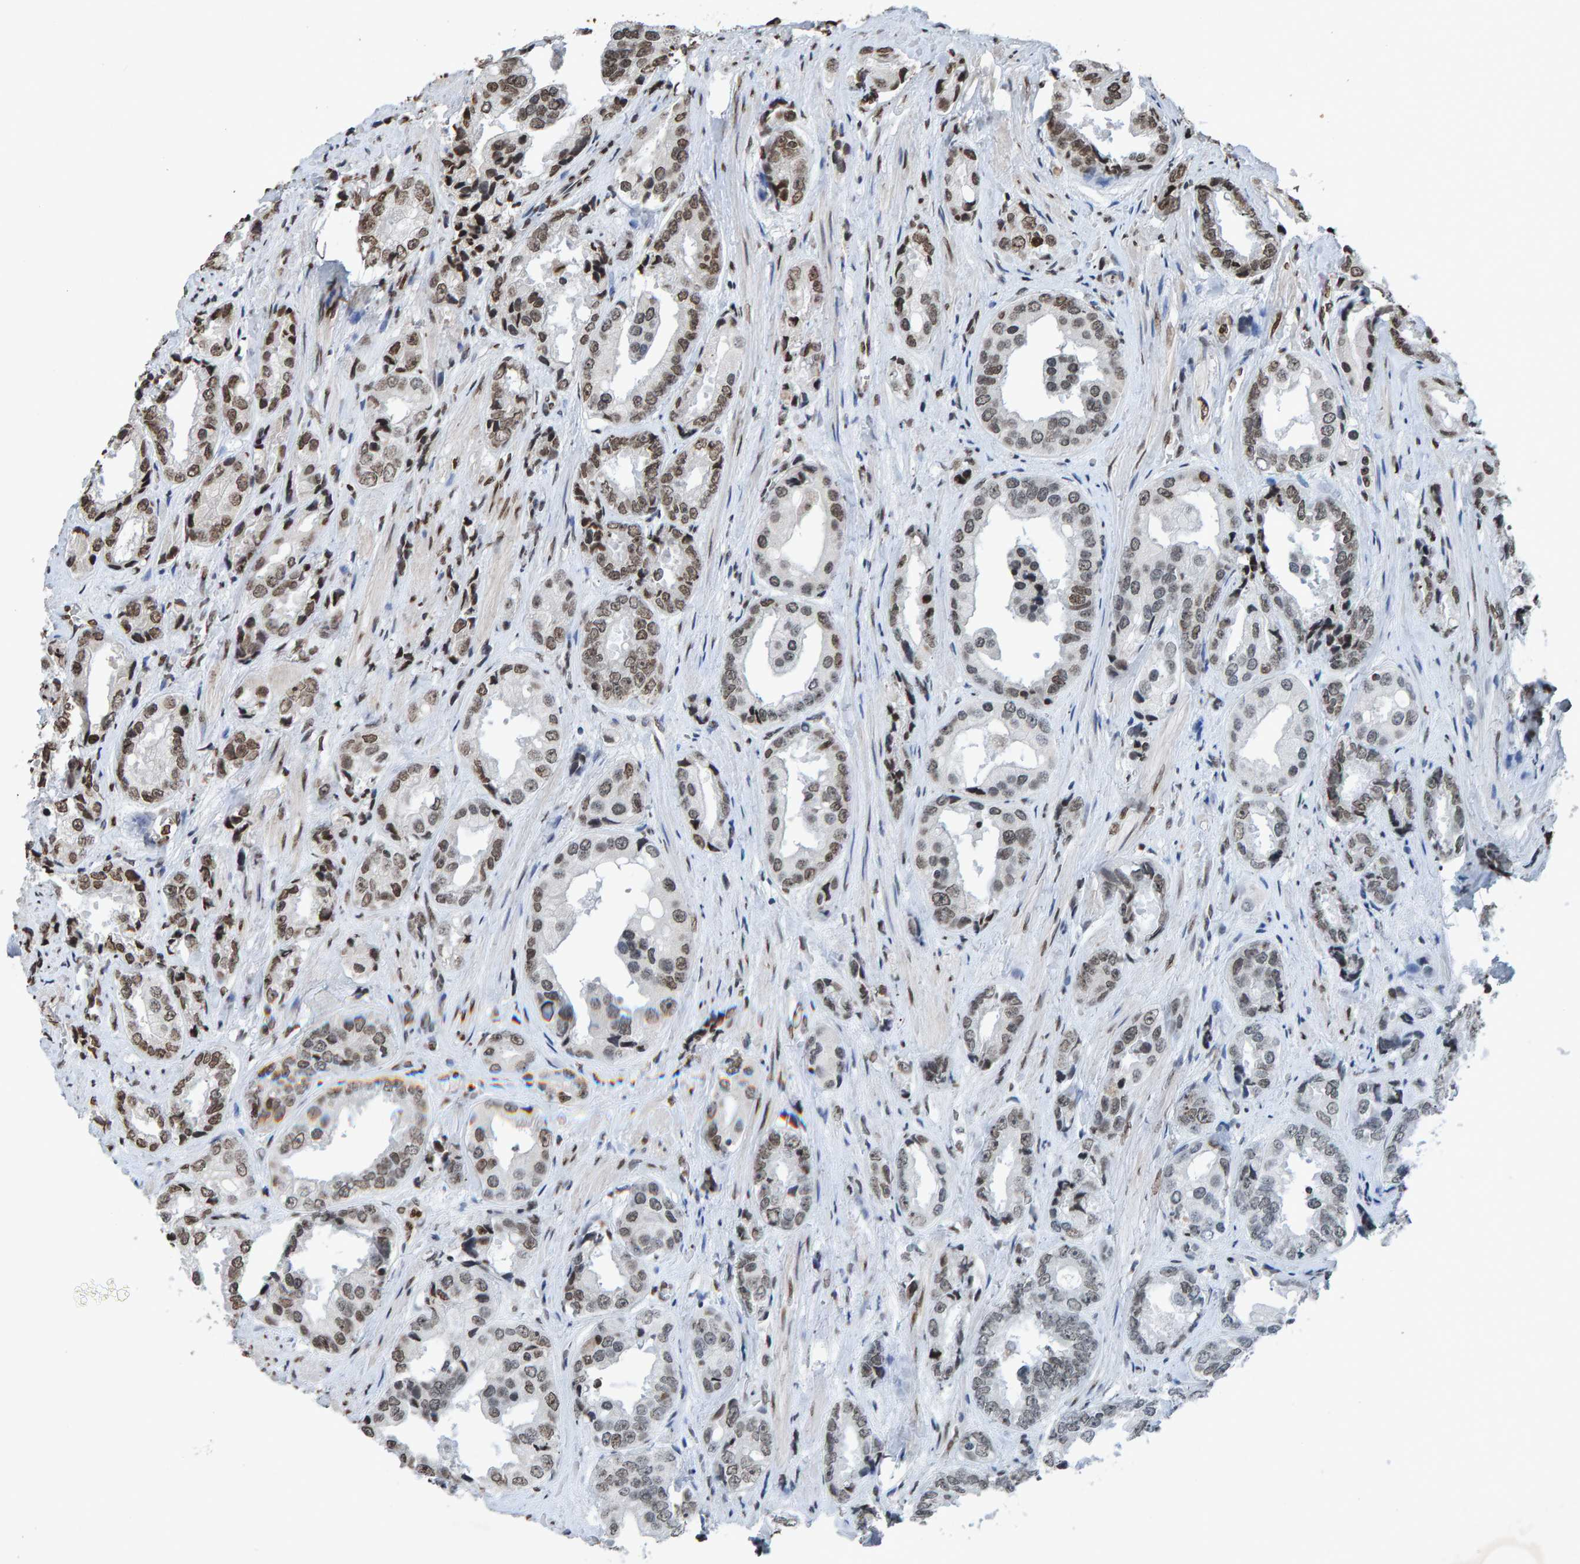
{"staining": {"intensity": "moderate", "quantity": "25%-75%", "location": "nuclear"}, "tissue": "prostate cancer", "cell_type": "Tumor cells", "image_type": "cancer", "snomed": [{"axis": "morphology", "description": "Adenocarcinoma, High grade"}, {"axis": "topography", "description": "Prostate"}], "caption": "Approximately 25%-75% of tumor cells in human adenocarcinoma (high-grade) (prostate) show moderate nuclear protein positivity as visualized by brown immunohistochemical staining.", "gene": "H2AZ1", "patient": {"sex": "male", "age": 61}}